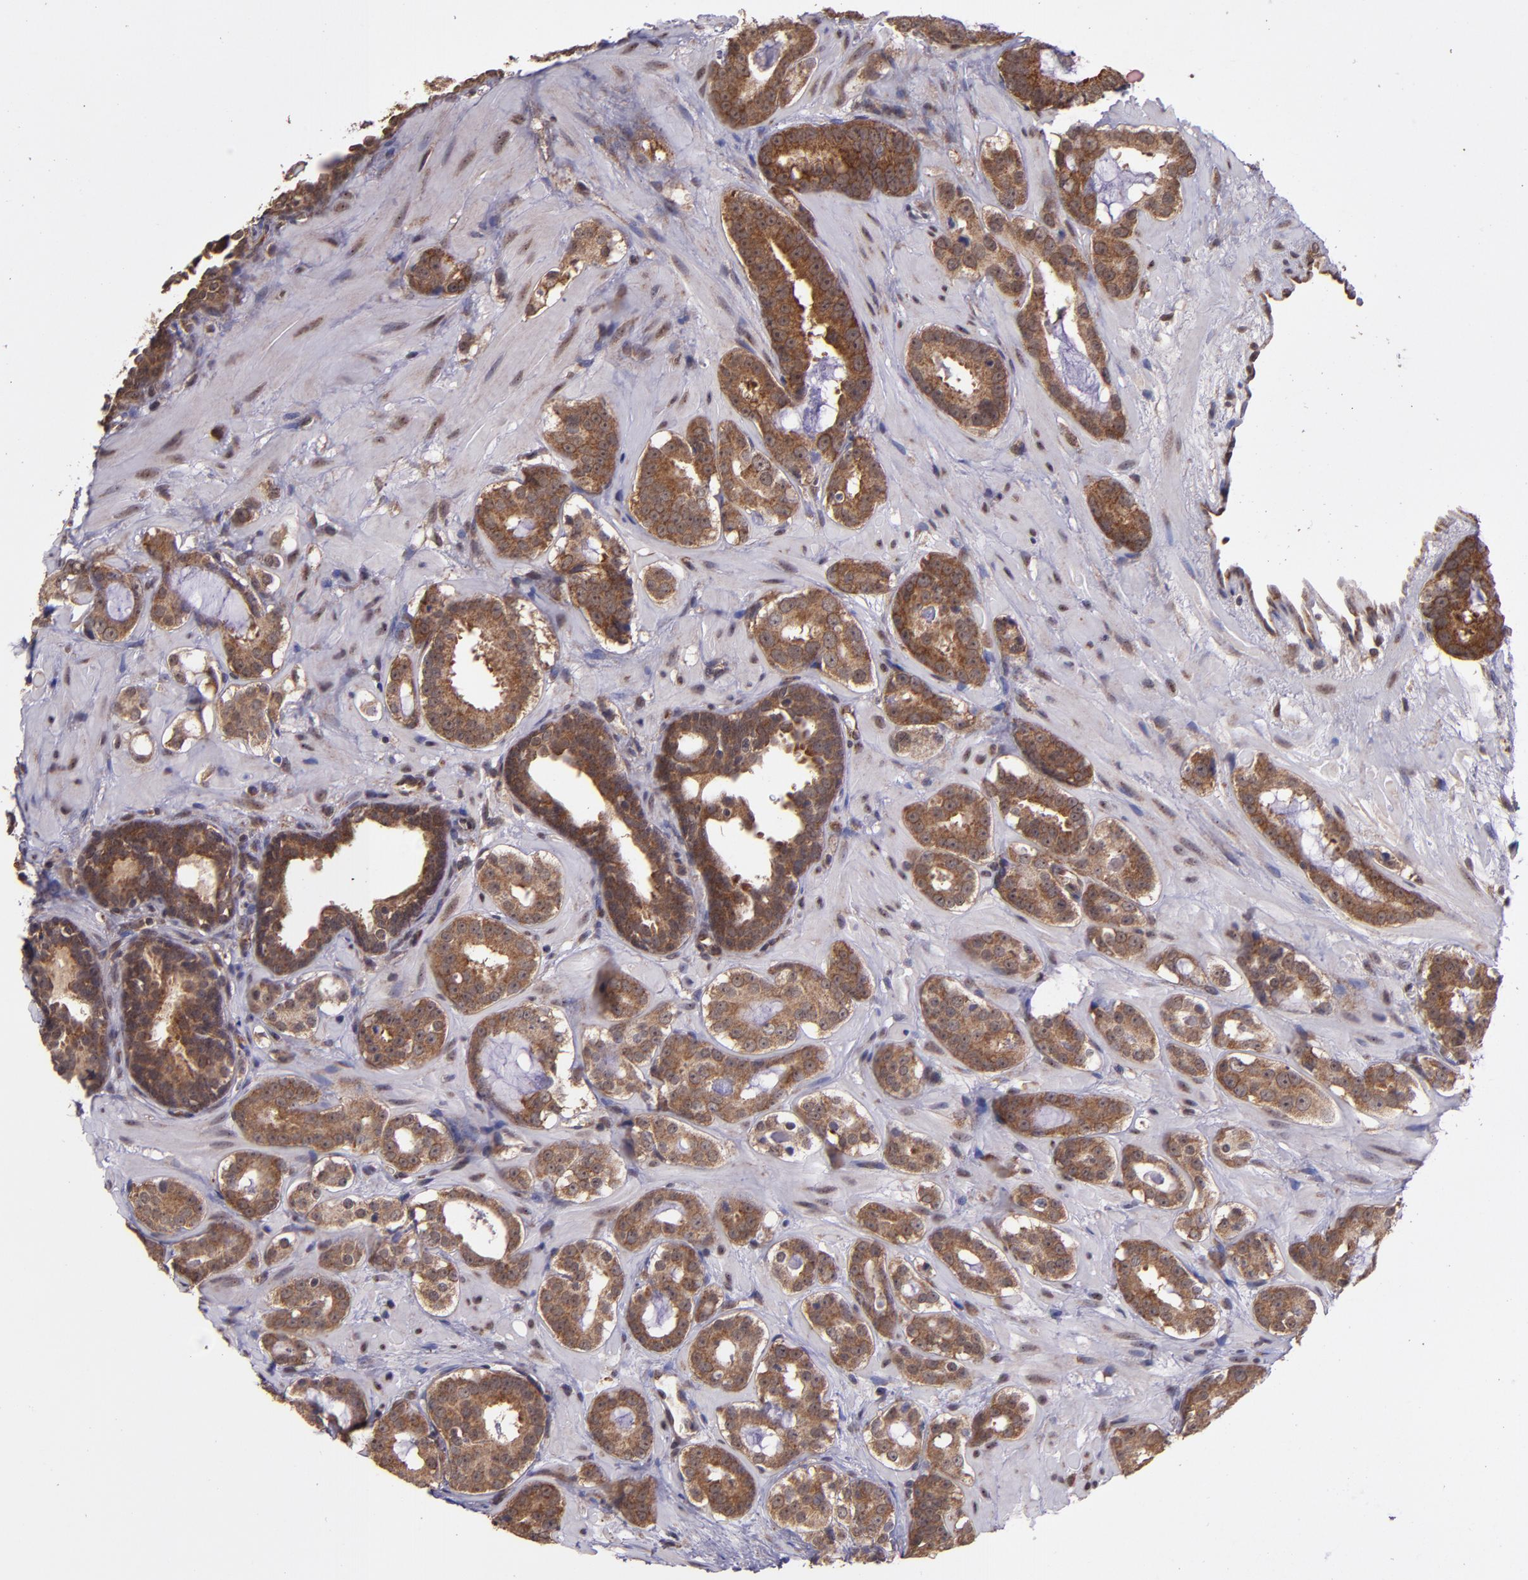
{"staining": {"intensity": "strong", "quantity": ">75%", "location": "cytoplasmic/membranous"}, "tissue": "prostate cancer", "cell_type": "Tumor cells", "image_type": "cancer", "snomed": [{"axis": "morphology", "description": "Adenocarcinoma, Low grade"}, {"axis": "topography", "description": "Prostate"}], "caption": "Protein expression analysis of low-grade adenocarcinoma (prostate) shows strong cytoplasmic/membranous positivity in approximately >75% of tumor cells.", "gene": "USP51", "patient": {"sex": "male", "age": 57}}